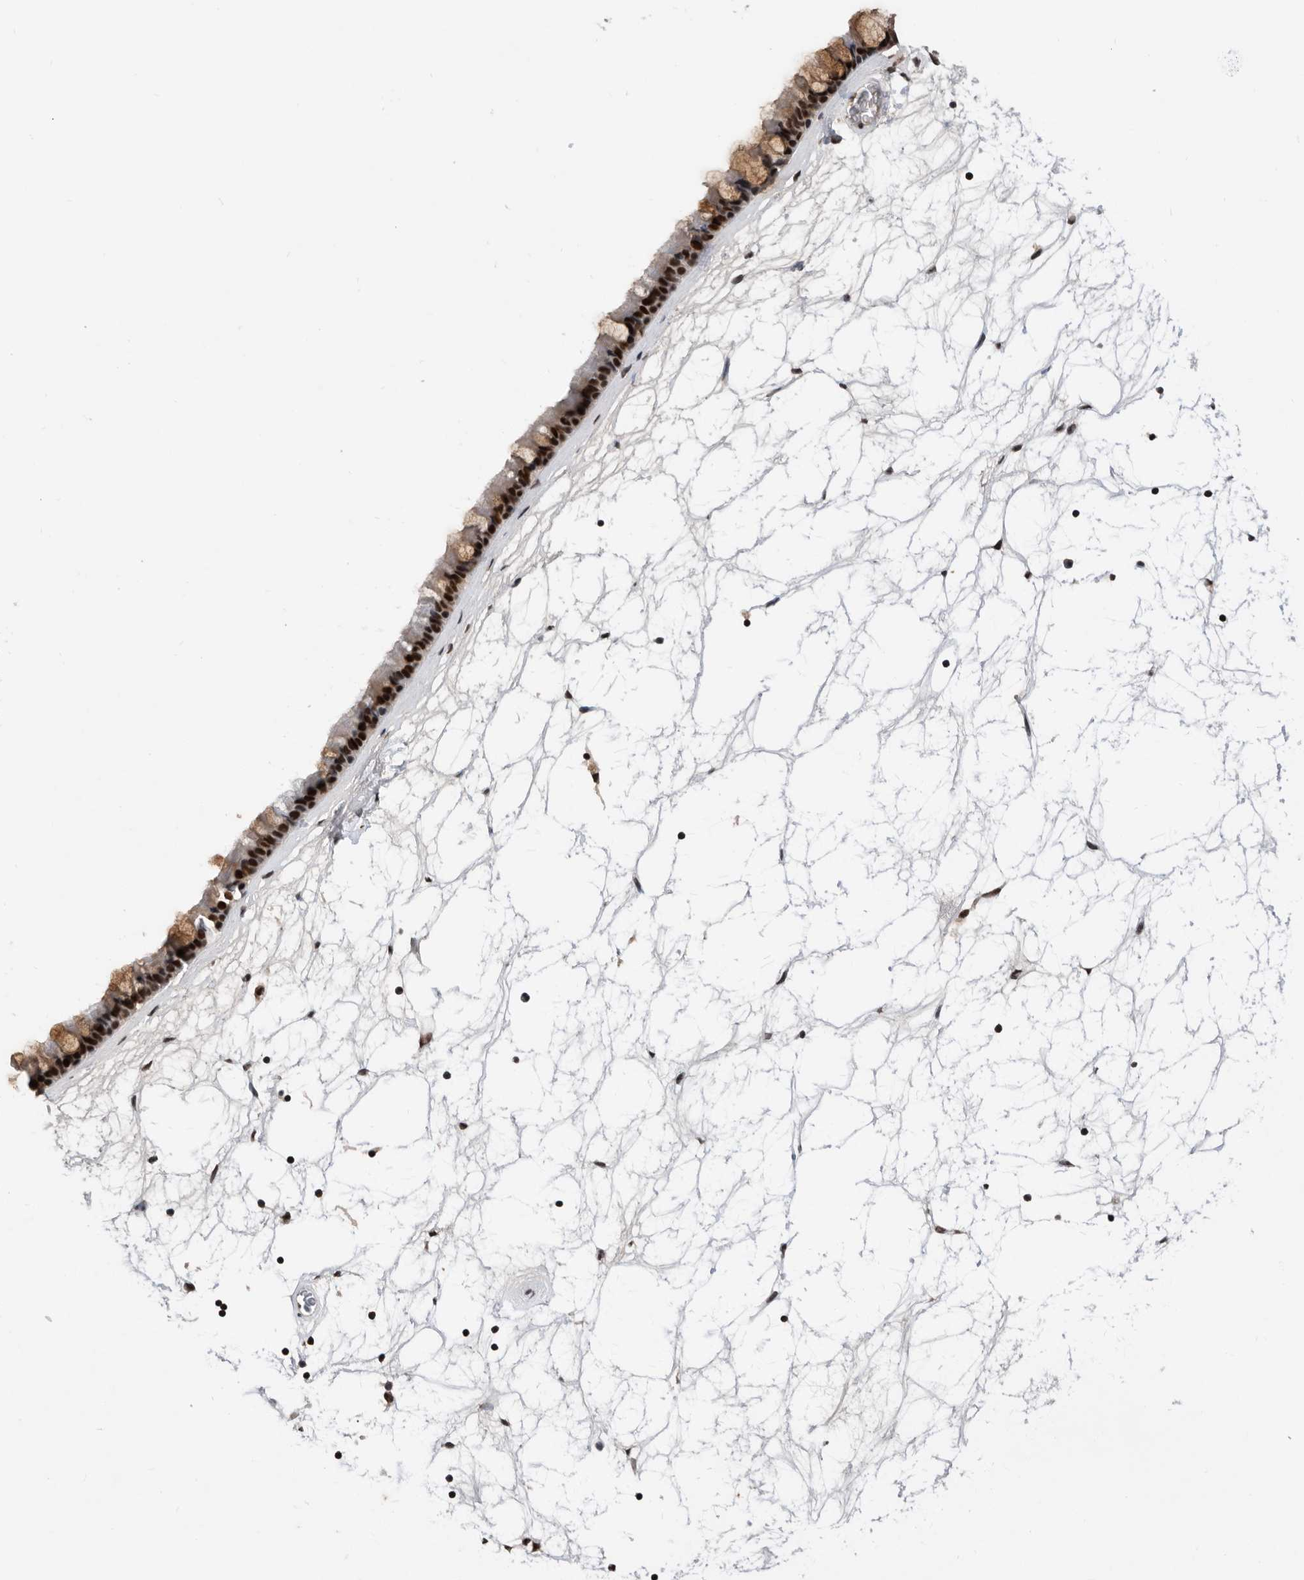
{"staining": {"intensity": "strong", "quantity": ">75%", "location": "nuclear"}, "tissue": "nasopharynx", "cell_type": "Respiratory epithelial cells", "image_type": "normal", "snomed": [{"axis": "morphology", "description": "Normal tissue, NOS"}, {"axis": "topography", "description": "Nasopharynx"}], "caption": "Immunohistochemistry image of benign human nasopharynx stained for a protein (brown), which displays high levels of strong nuclear expression in about >75% of respiratory epithelial cells.", "gene": "ZNF260", "patient": {"sex": "male", "age": 64}}